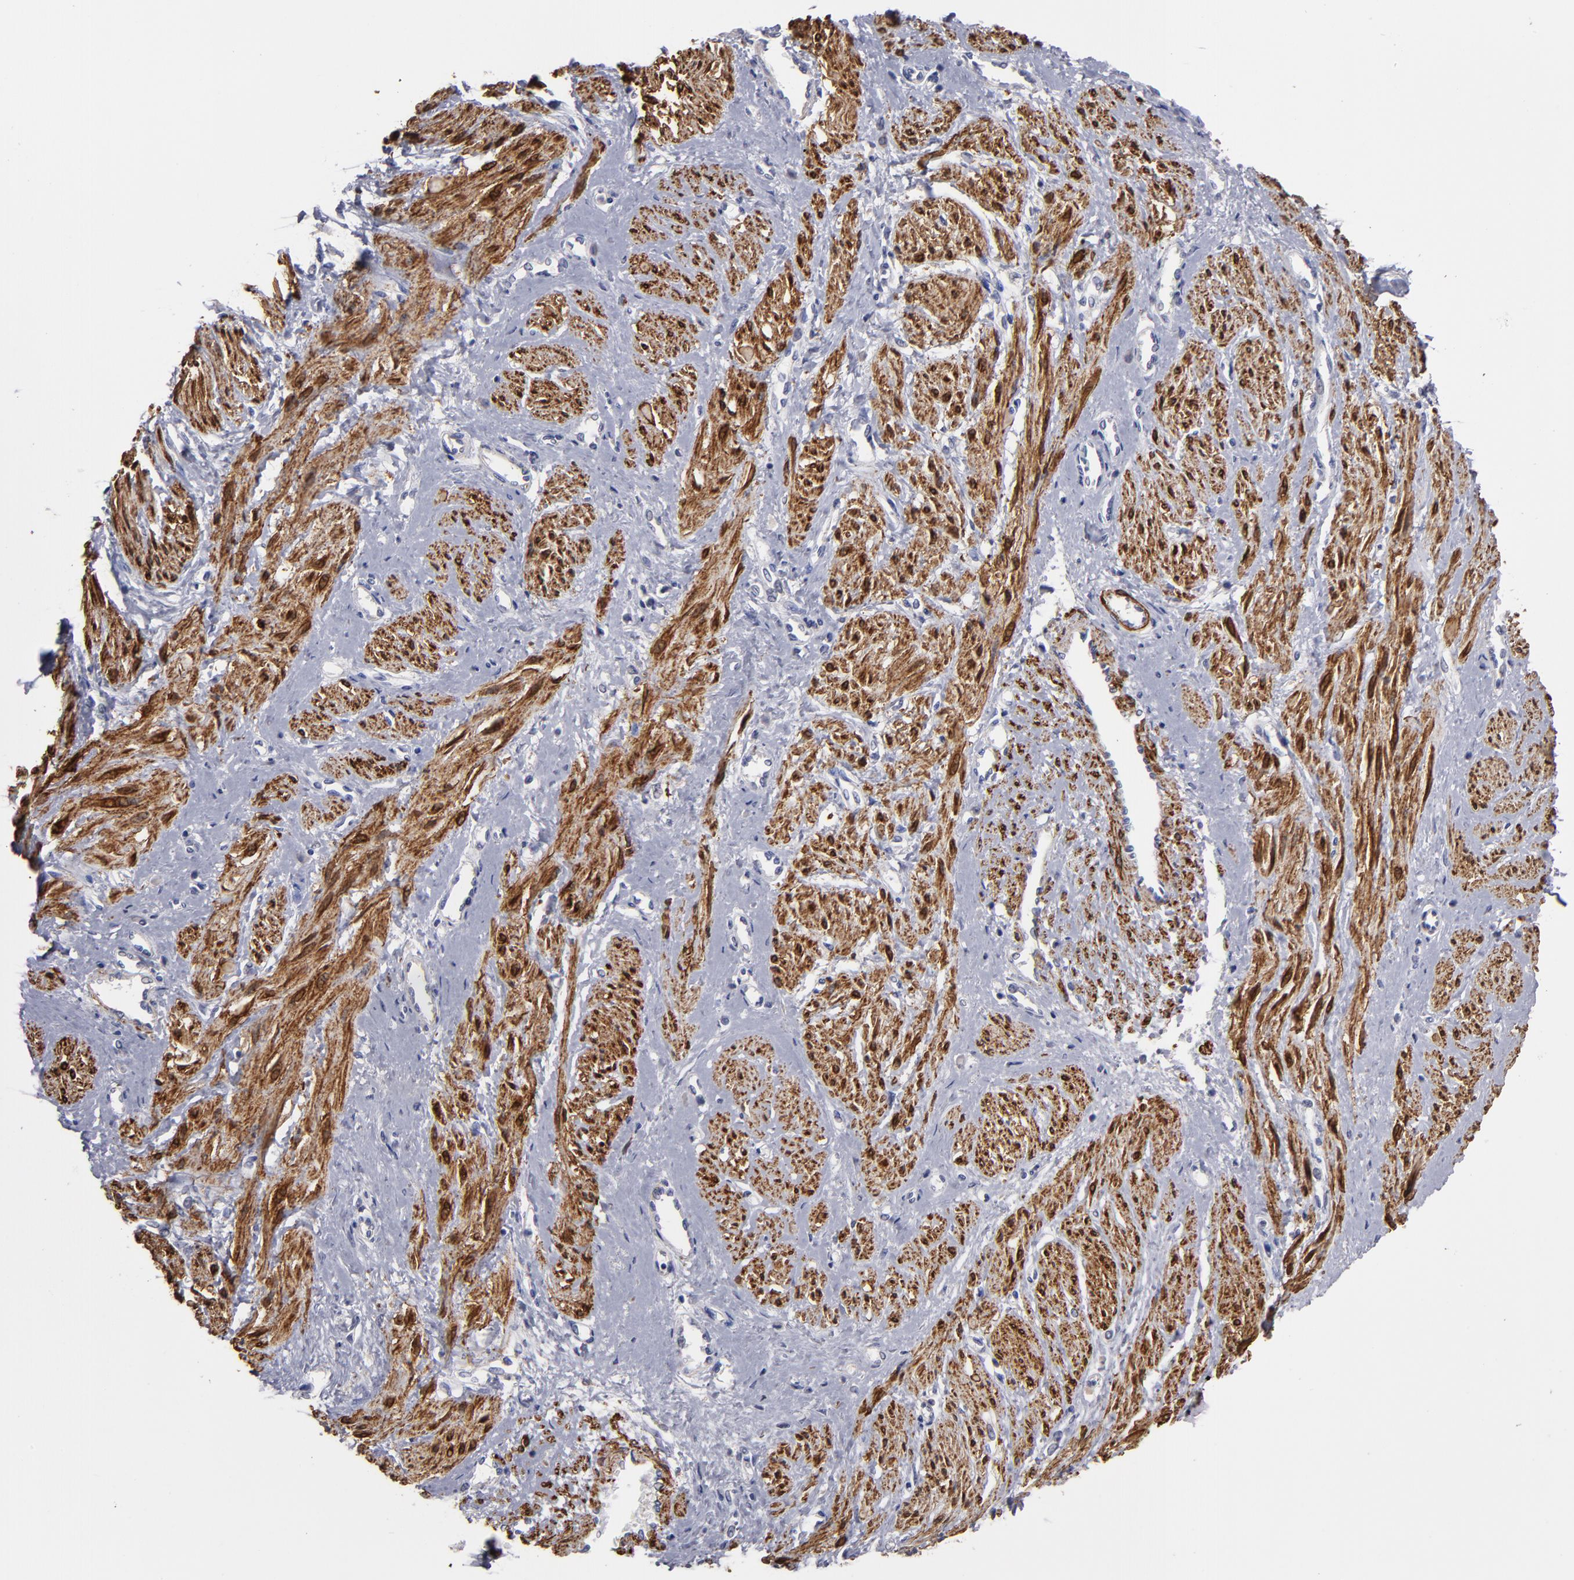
{"staining": {"intensity": "strong", "quantity": ">75%", "location": "cytoplasmic/membranous"}, "tissue": "smooth muscle", "cell_type": "Smooth muscle cells", "image_type": "normal", "snomed": [{"axis": "morphology", "description": "Normal tissue, NOS"}, {"axis": "topography", "description": "Smooth muscle"}, {"axis": "topography", "description": "Uterus"}], "caption": "Unremarkable smooth muscle displays strong cytoplasmic/membranous expression in about >75% of smooth muscle cells.", "gene": "SLMAP", "patient": {"sex": "female", "age": 39}}